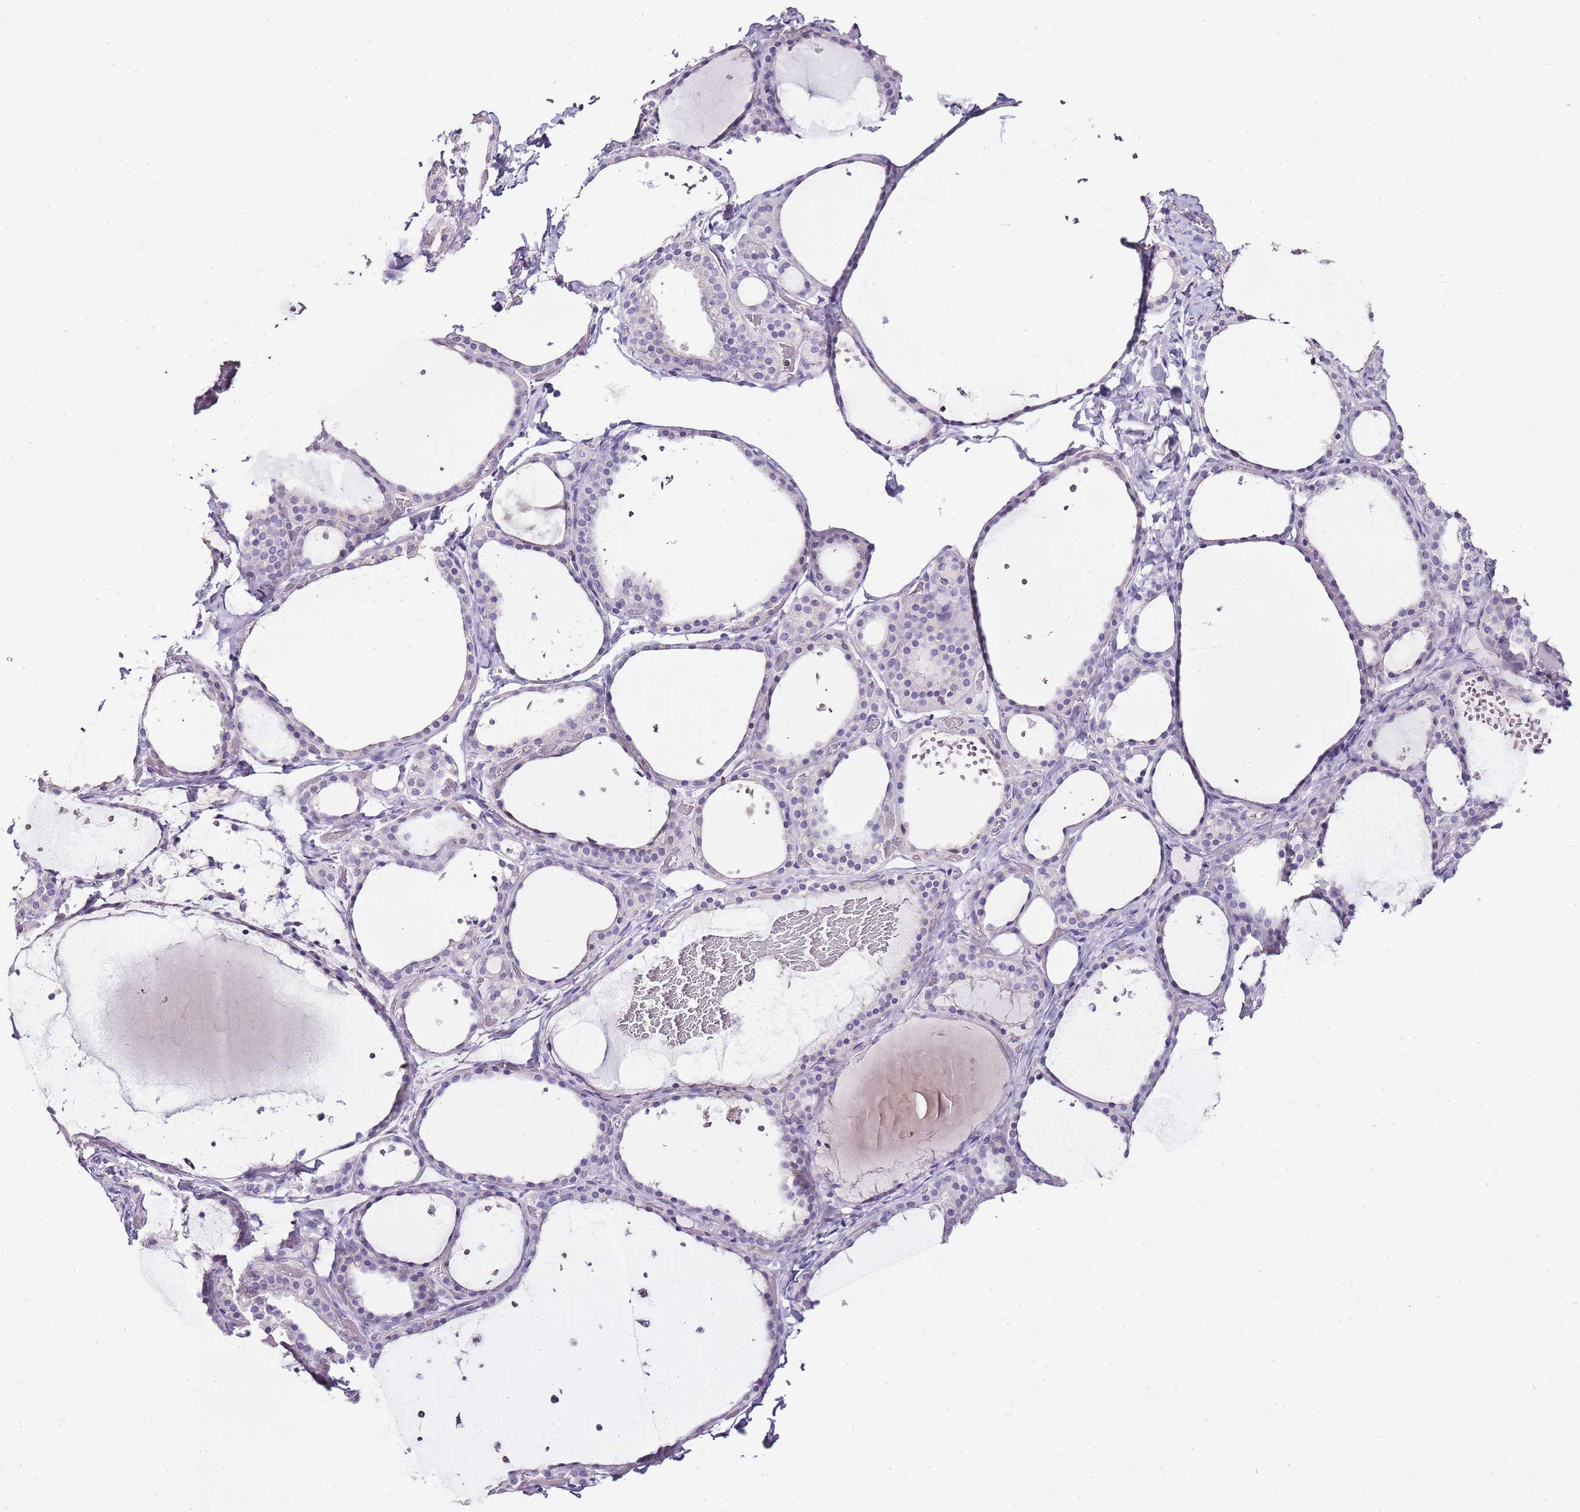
{"staining": {"intensity": "negative", "quantity": "none", "location": "none"}, "tissue": "thyroid gland", "cell_type": "Glandular cells", "image_type": "normal", "snomed": [{"axis": "morphology", "description": "Normal tissue, NOS"}, {"axis": "topography", "description": "Thyroid gland"}], "caption": "IHC photomicrograph of benign thyroid gland stained for a protein (brown), which demonstrates no staining in glandular cells. (DAB immunohistochemistry, high magnification).", "gene": "ZBP1", "patient": {"sex": "female", "age": 44}}